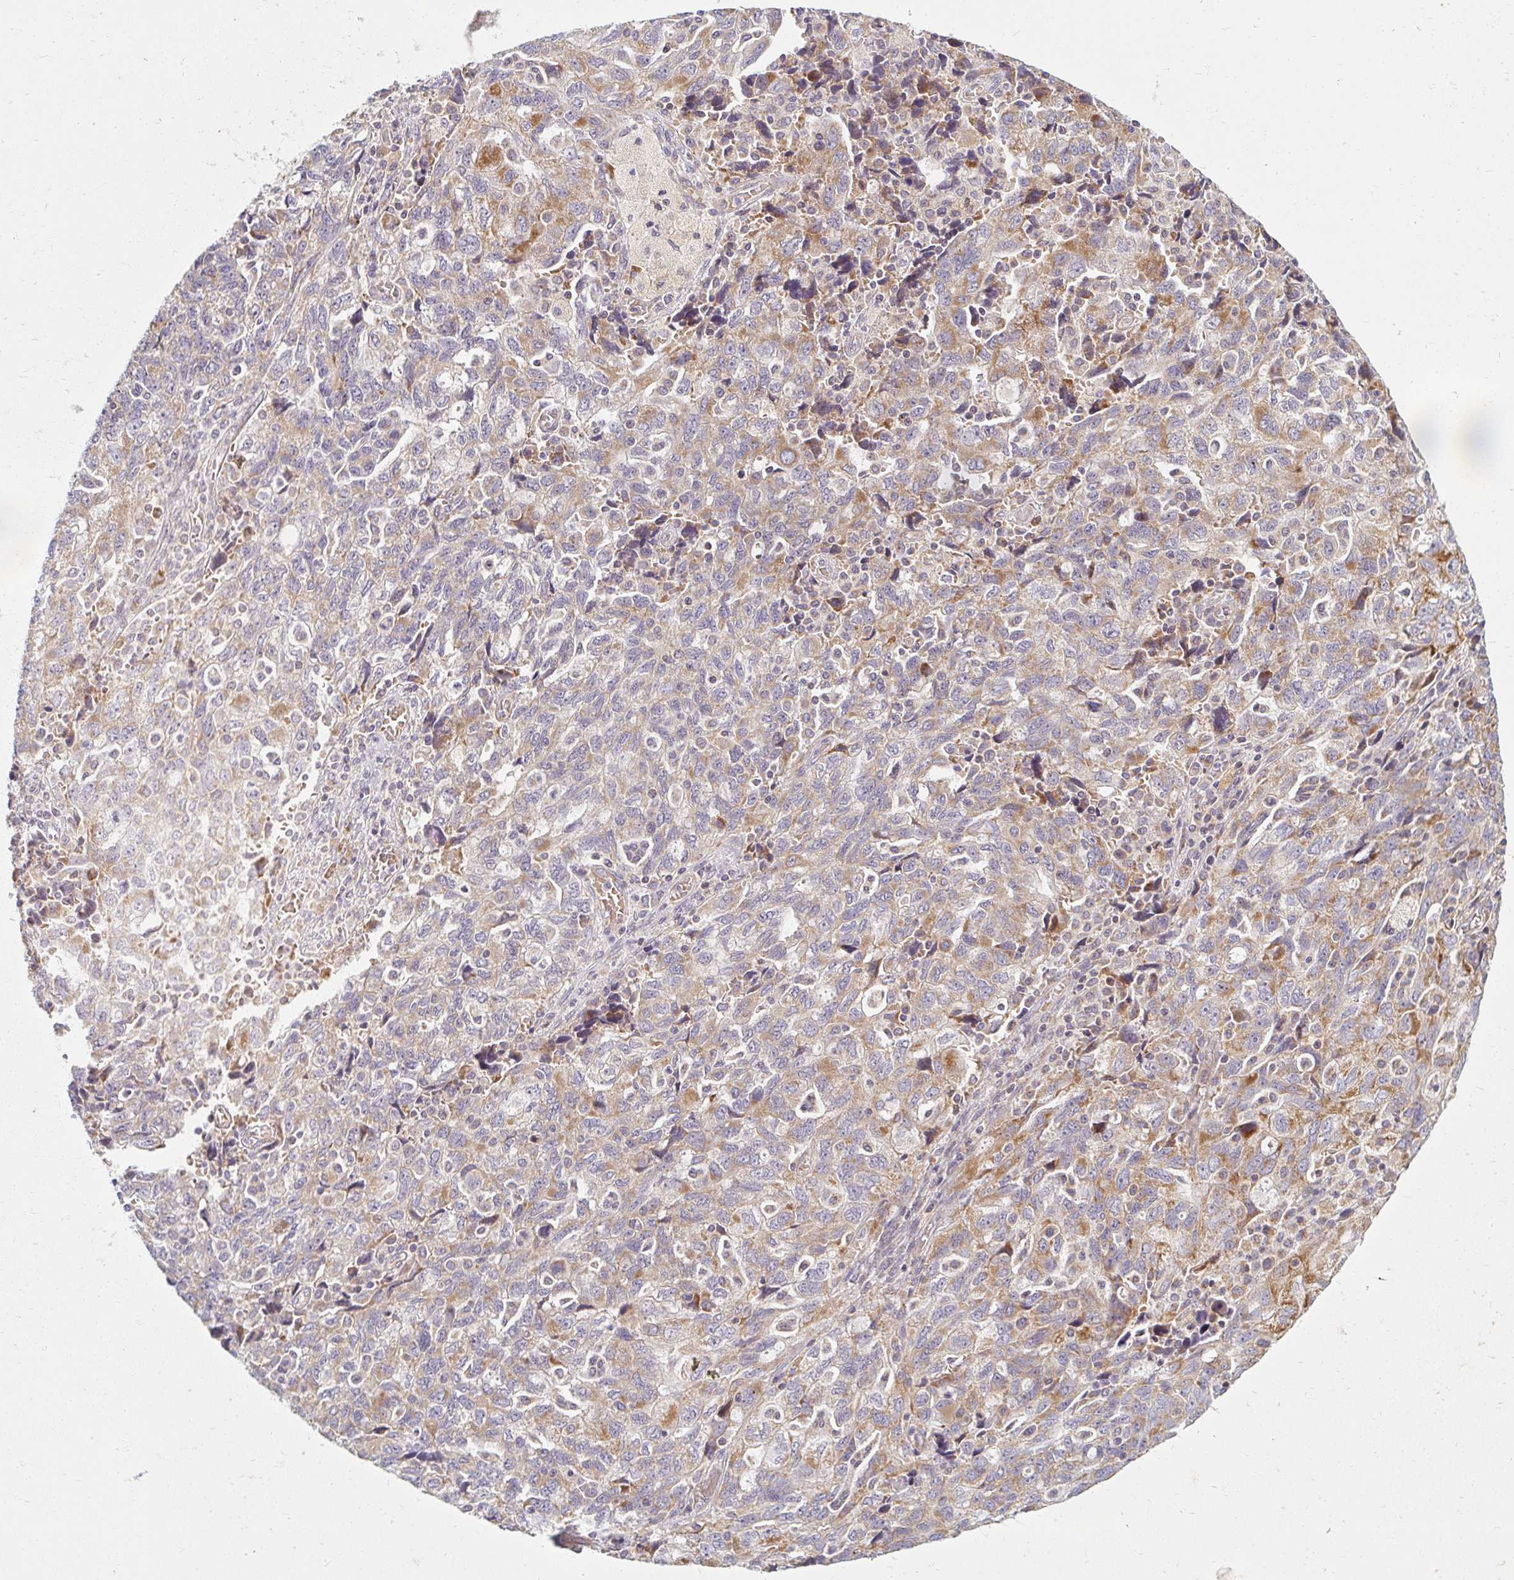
{"staining": {"intensity": "moderate", "quantity": "25%-75%", "location": "cytoplasmic/membranous"}, "tissue": "ovarian cancer", "cell_type": "Tumor cells", "image_type": "cancer", "snomed": [{"axis": "morphology", "description": "Carcinoma, NOS"}, {"axis": "morphology", "description": "Cystadenocarcinoma, serous, NOS"}, {"axis": "topography", "description": "Ovary"}], "caption": "This is an image of immunohistochemistry (IHC) staining of ovarian carcinoma, which shows moderate staining in the cytoplasmic/membranous of tumor cells.", "gene": "SKP2", "patient": {"sex": "female", "age": 69}}